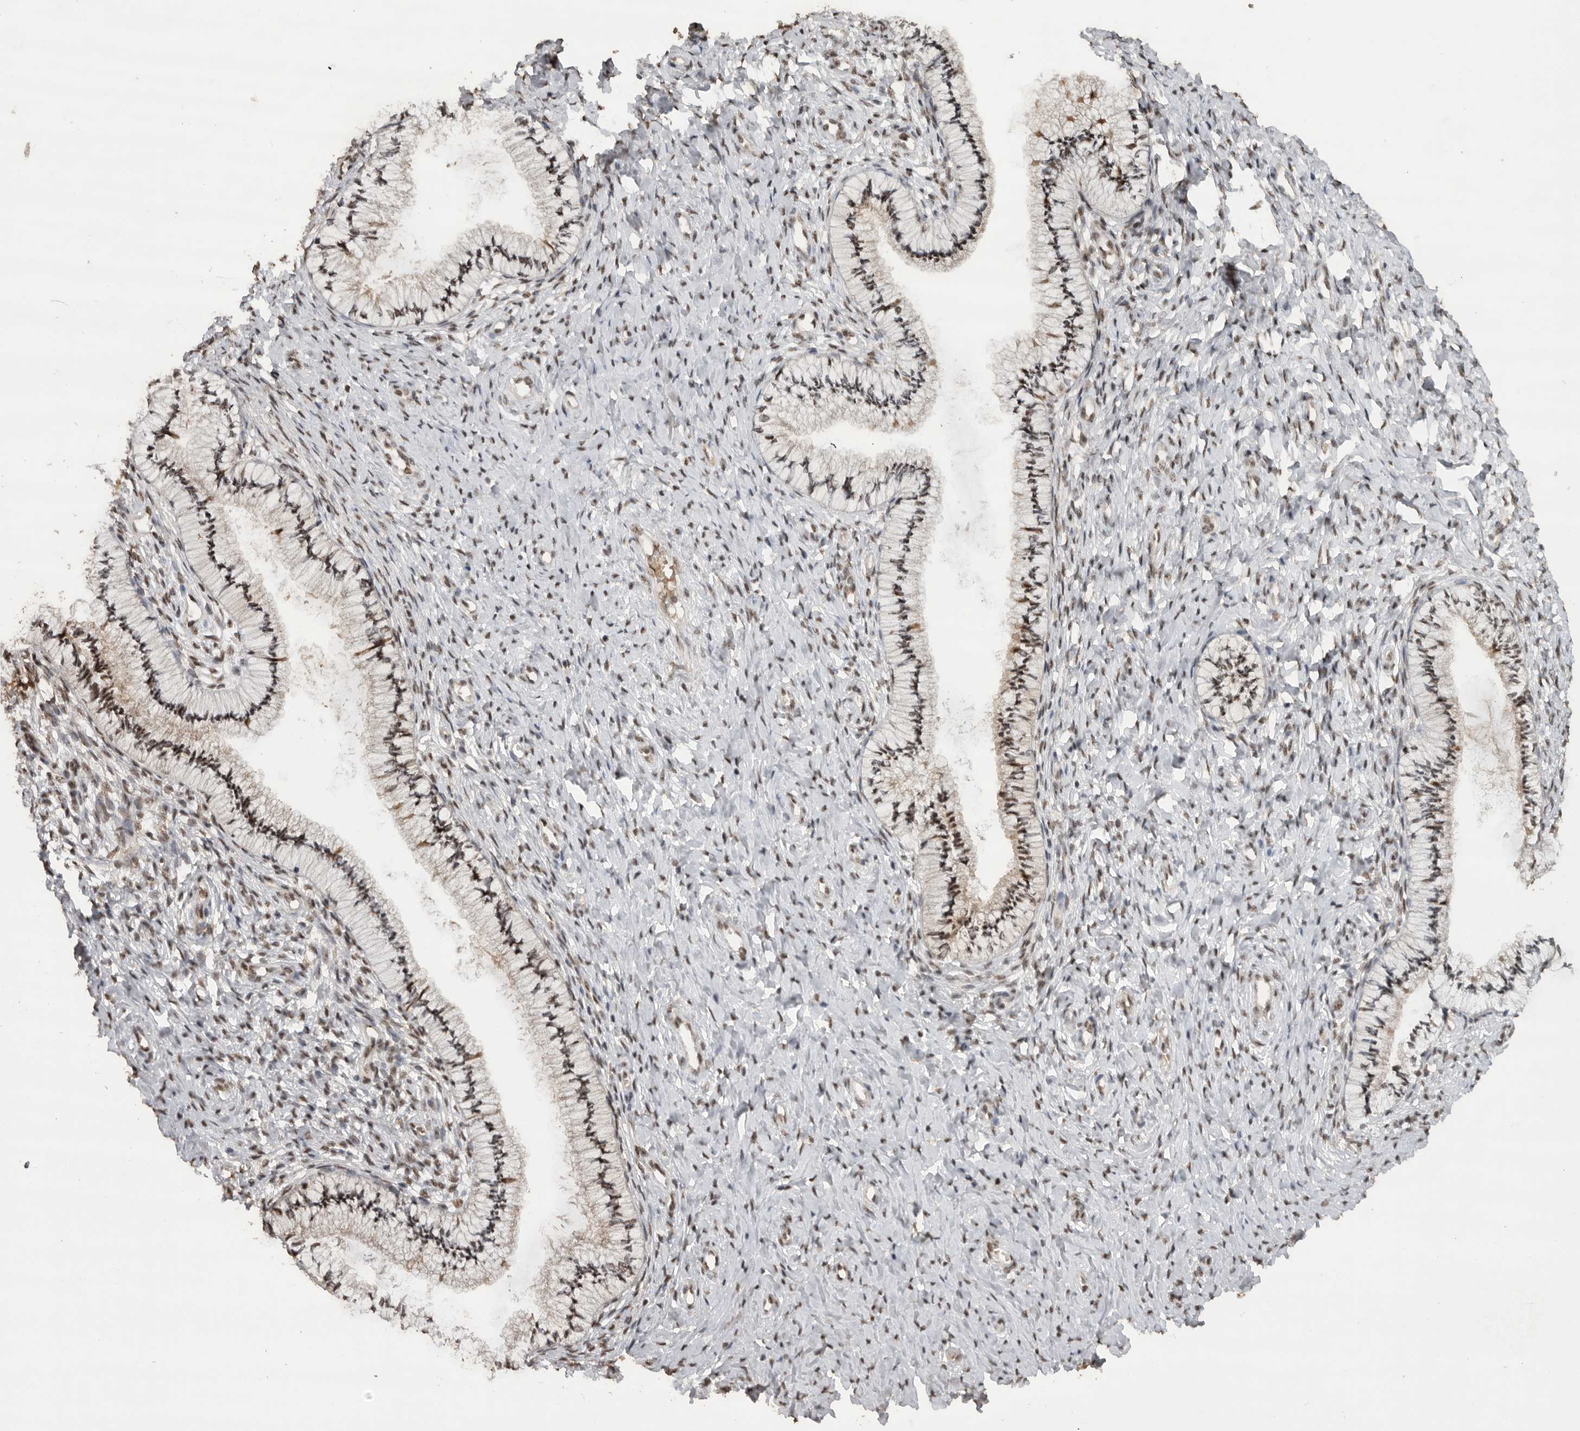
{"staining": {"intensity": "moderate", "quantity": "<25%", "location": "nuclear"}, "tissue": "cervix", "cell_type": "Glandular cells", "image_type": "normal", "snomed": [{"axis": "morphology", "description": "Normal tissue, NOS"}, {"axis": "topography", "description": "Cervix"}], "caption": "High-magnification brightfield microscopy of unremarkable cervix stained with DAB (3,3'-diaminobenzidine) (brown) and counterstained with hematoxylin (blue). glandular cells exhibit moderate nuclear positivity is present in approximately<25% of cells.", "gene": "PPP1R10", "patient": {"sex": "female", "age": 36}}